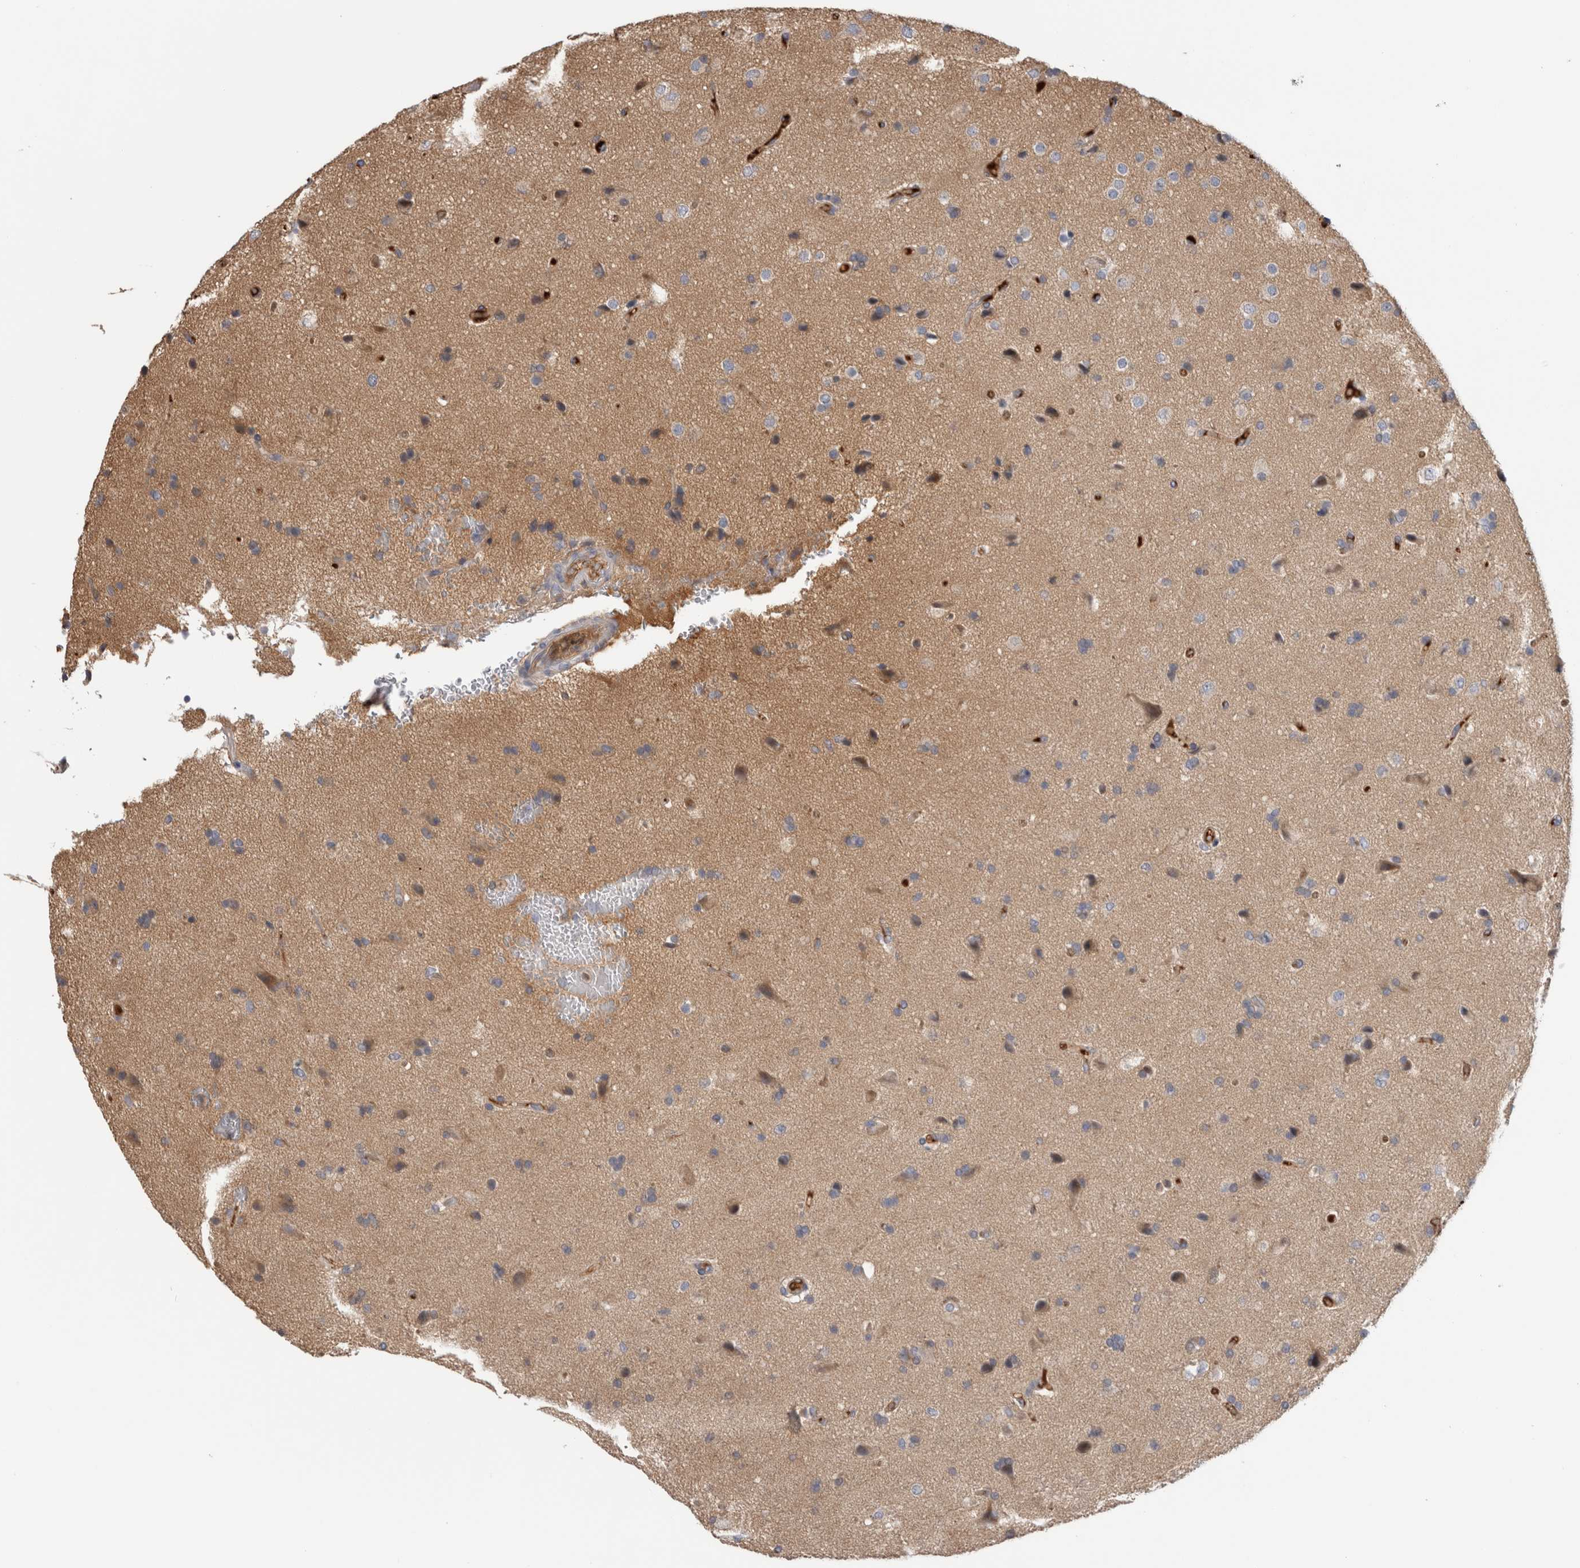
{"staining": {"intensity": "negative", "quantity": "none", "location": "none"}, "tissue": "glioma", "cell_type": "Tumor cells", "image_type": "cancer", "snomed": [{"axis": "morphology", "description": "Glioma, malignant, High grade"}, {"axis": "topography", "description": "Brain"}], "caption": "The photomicrograph demonstrates no significant positivity in tumor cells of malignant high-grade glioma.", "gene": "TBCE", "patient": {"sex": "male", "age": 72}}